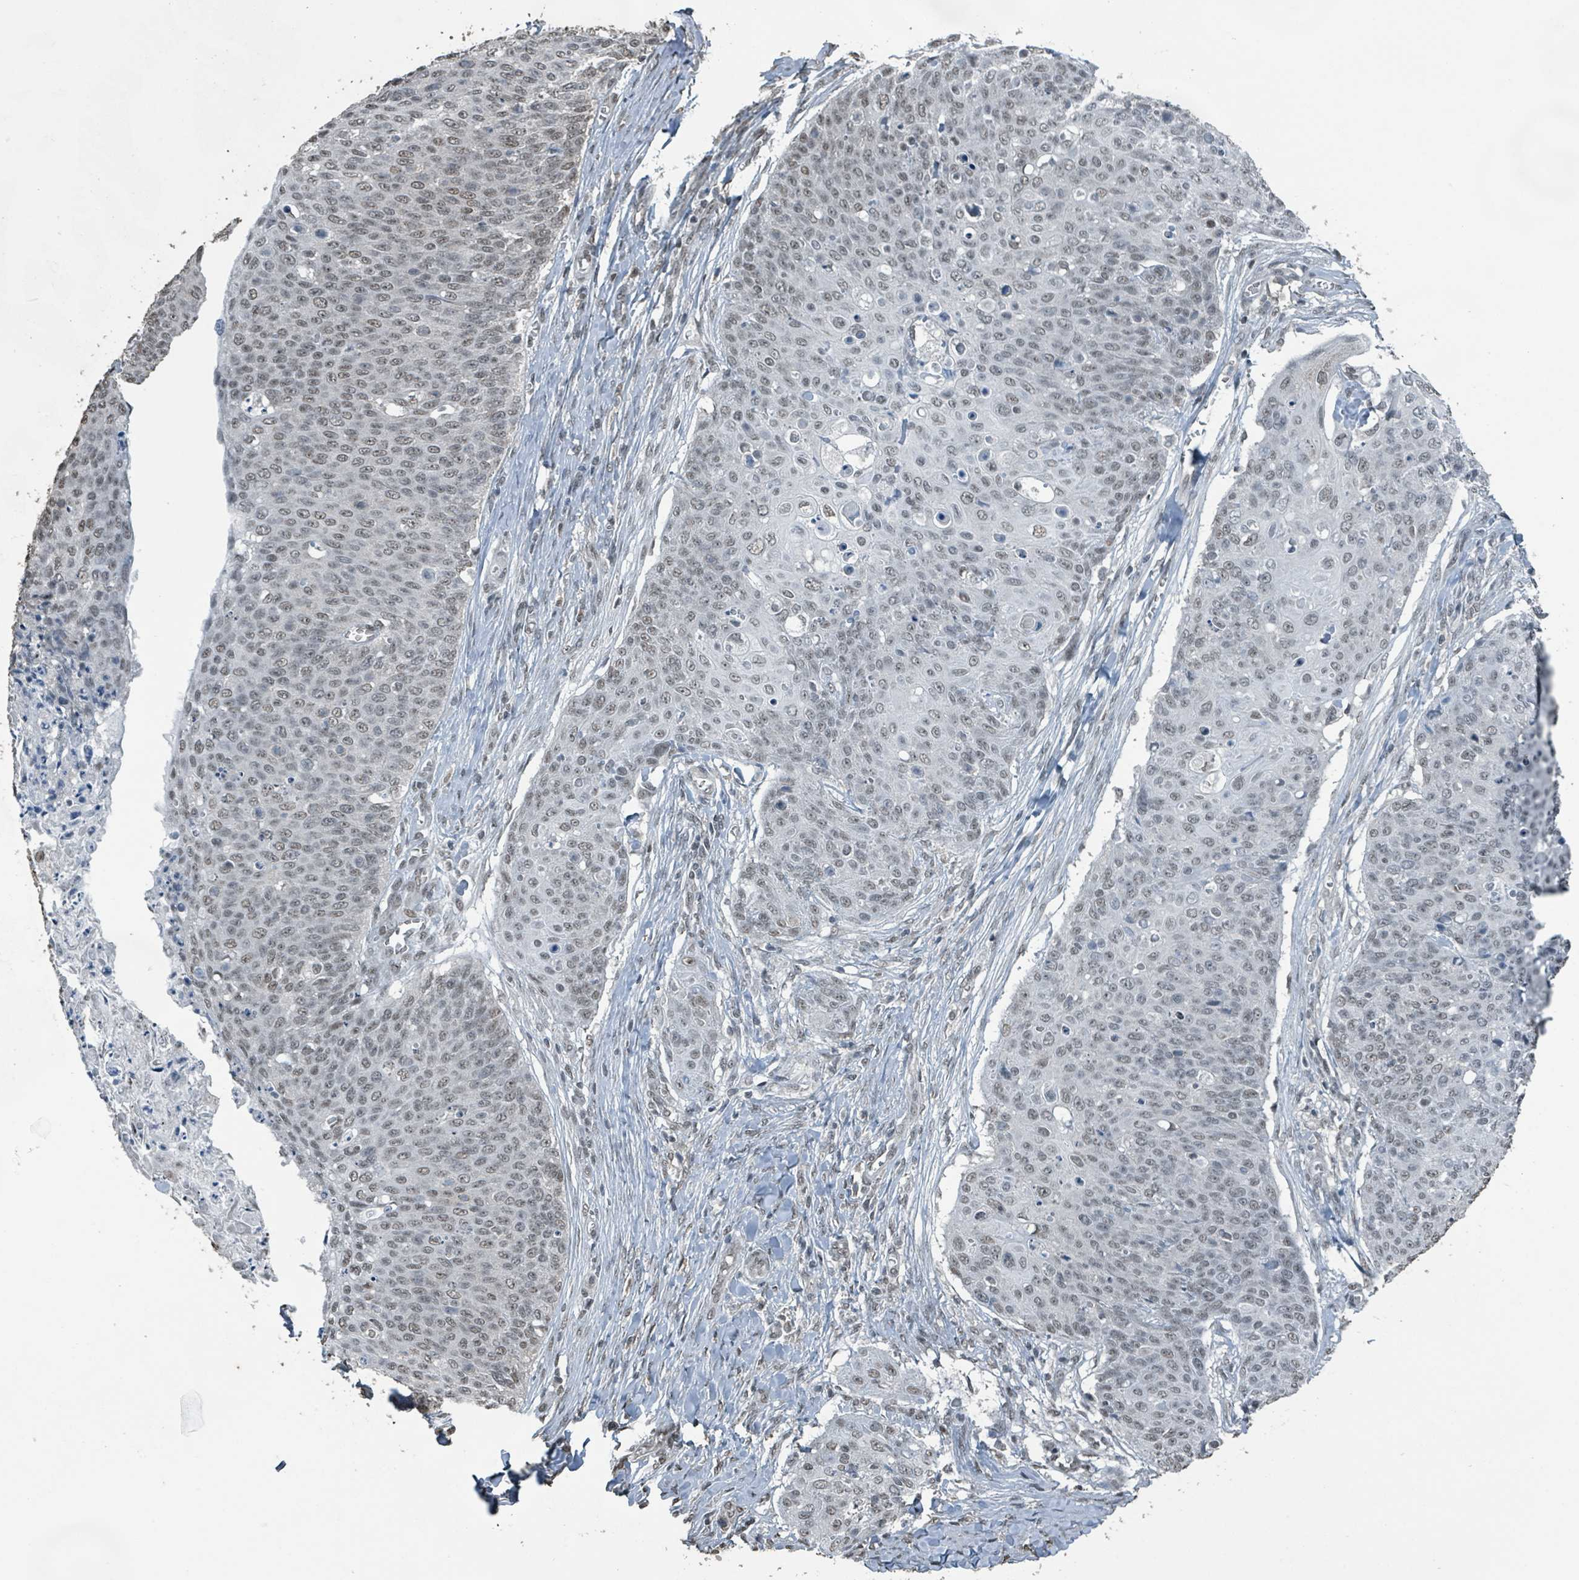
{"staining": {"intensity": "weak", "quantity": ">75%", "location": "nuclear"}, "tissue": "skin cancer", "cell_type": "Tumor cells", "image_type": "cancer", "snomed": [{"axis": "morphology", "description": "Squamous cell carcinoma, NOS"}, {"axis": "topography", "description": "Skin"}, {"axis": "topography", "description": "Vulva"}], "caption": "IHC of squamous cell carcinoma (skin) shows low levels of weak nuclear positivity in about >75% of tumor cells. The protein of interest is shown in brown color, while the nuclei are stained blue.", "gene": "PHIP", "patient": {"sex": "female", "age": 85}}